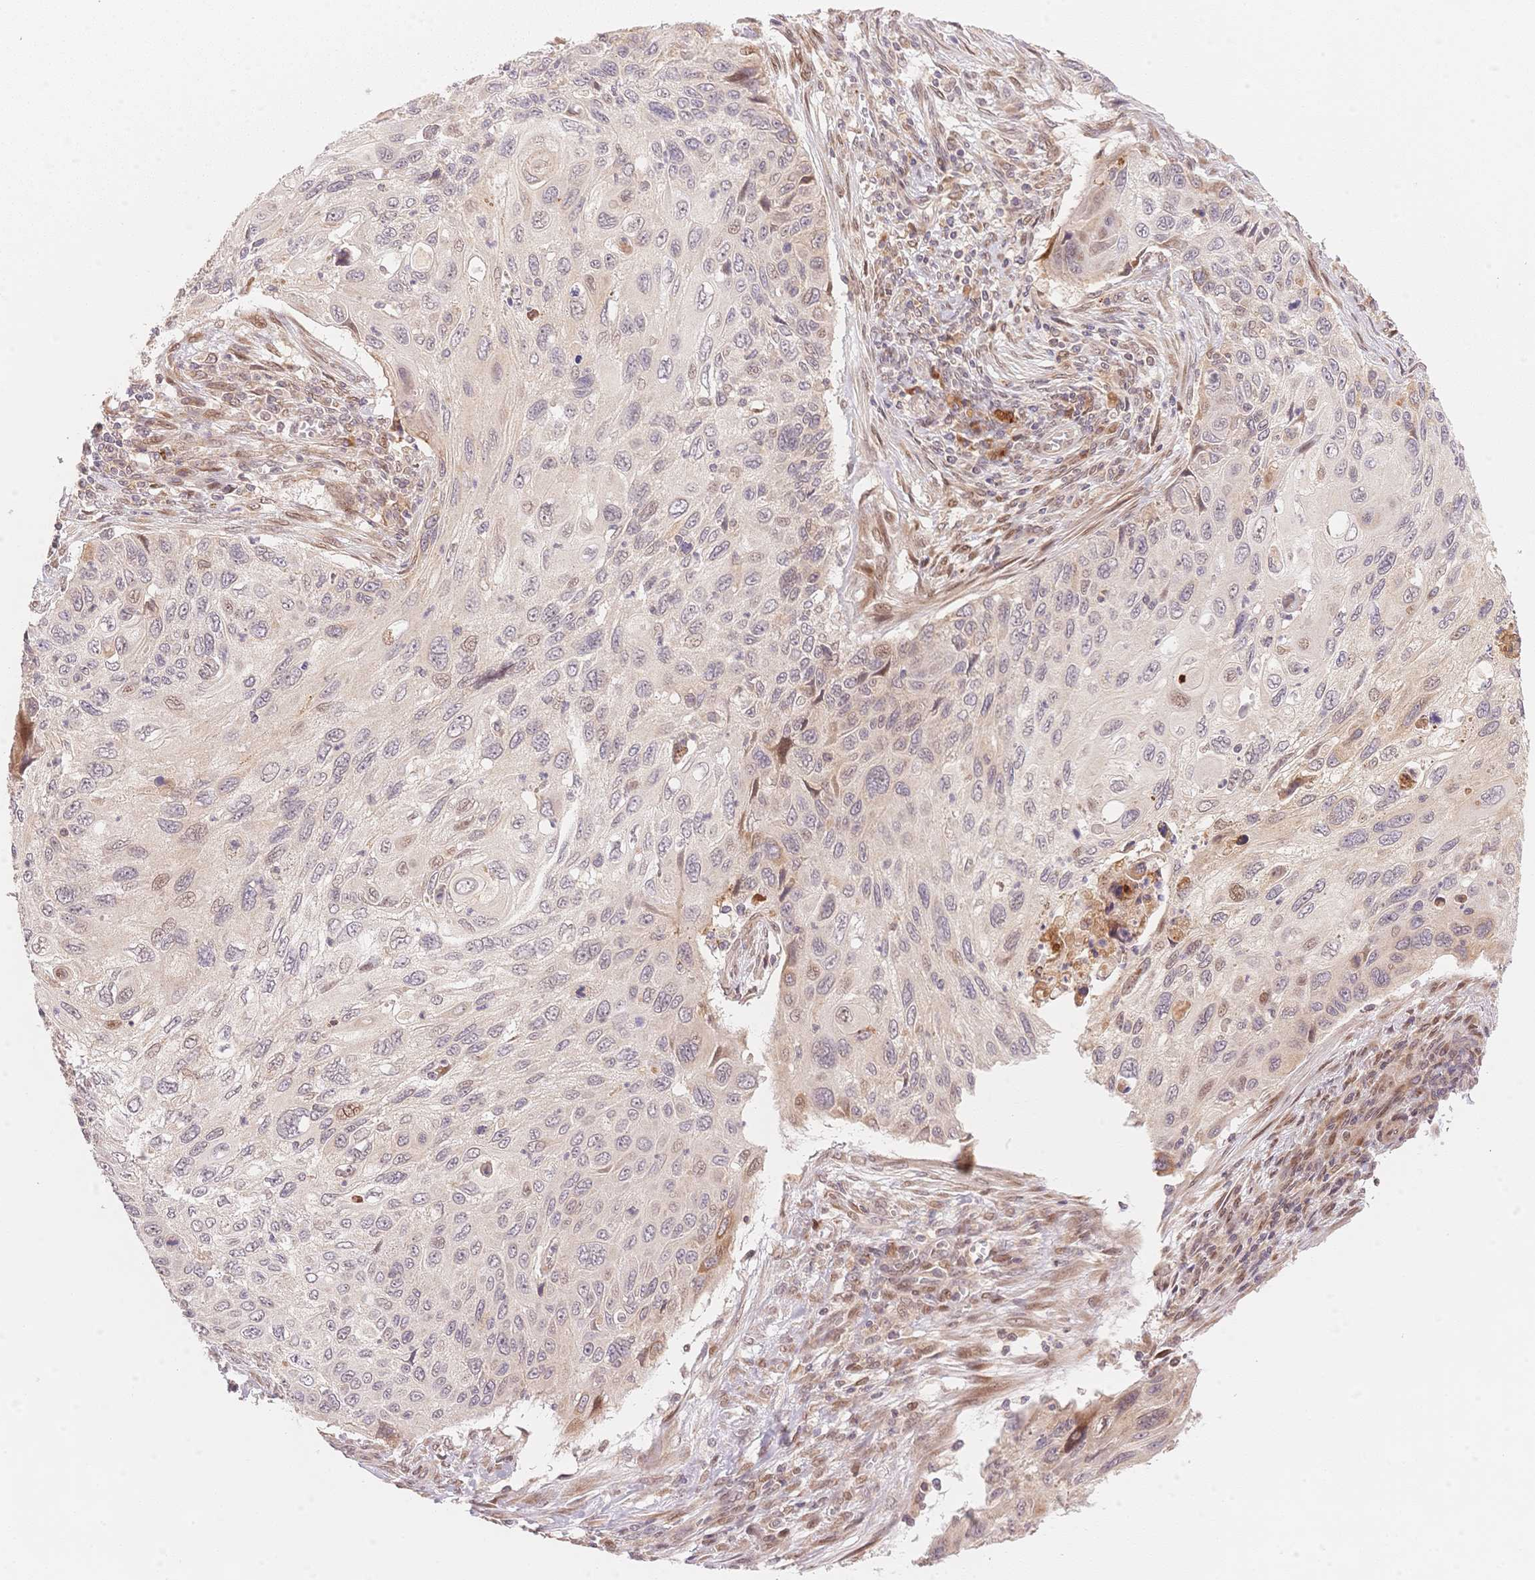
{"staining": {"intensity": "weak", "quantity": "<25%", "location": "cytoplasmic/membranous,nuclear"}, "tissue": "cervical cancer", "cell_type": "Tumor cells", "image_type": "cancer", "snomed": [{"axis": "morphology", "description": "Squamous cell carcinoma, NOS"}, {"axis": "topography", "description": "Cervix"}], "caption": "DAB immunohistochemical staining of cervical squamous cell carcinoma displays no significant positivity in tumor cells.", "gene": "STK39", "patient": {"sex": "female", "age": 70}}